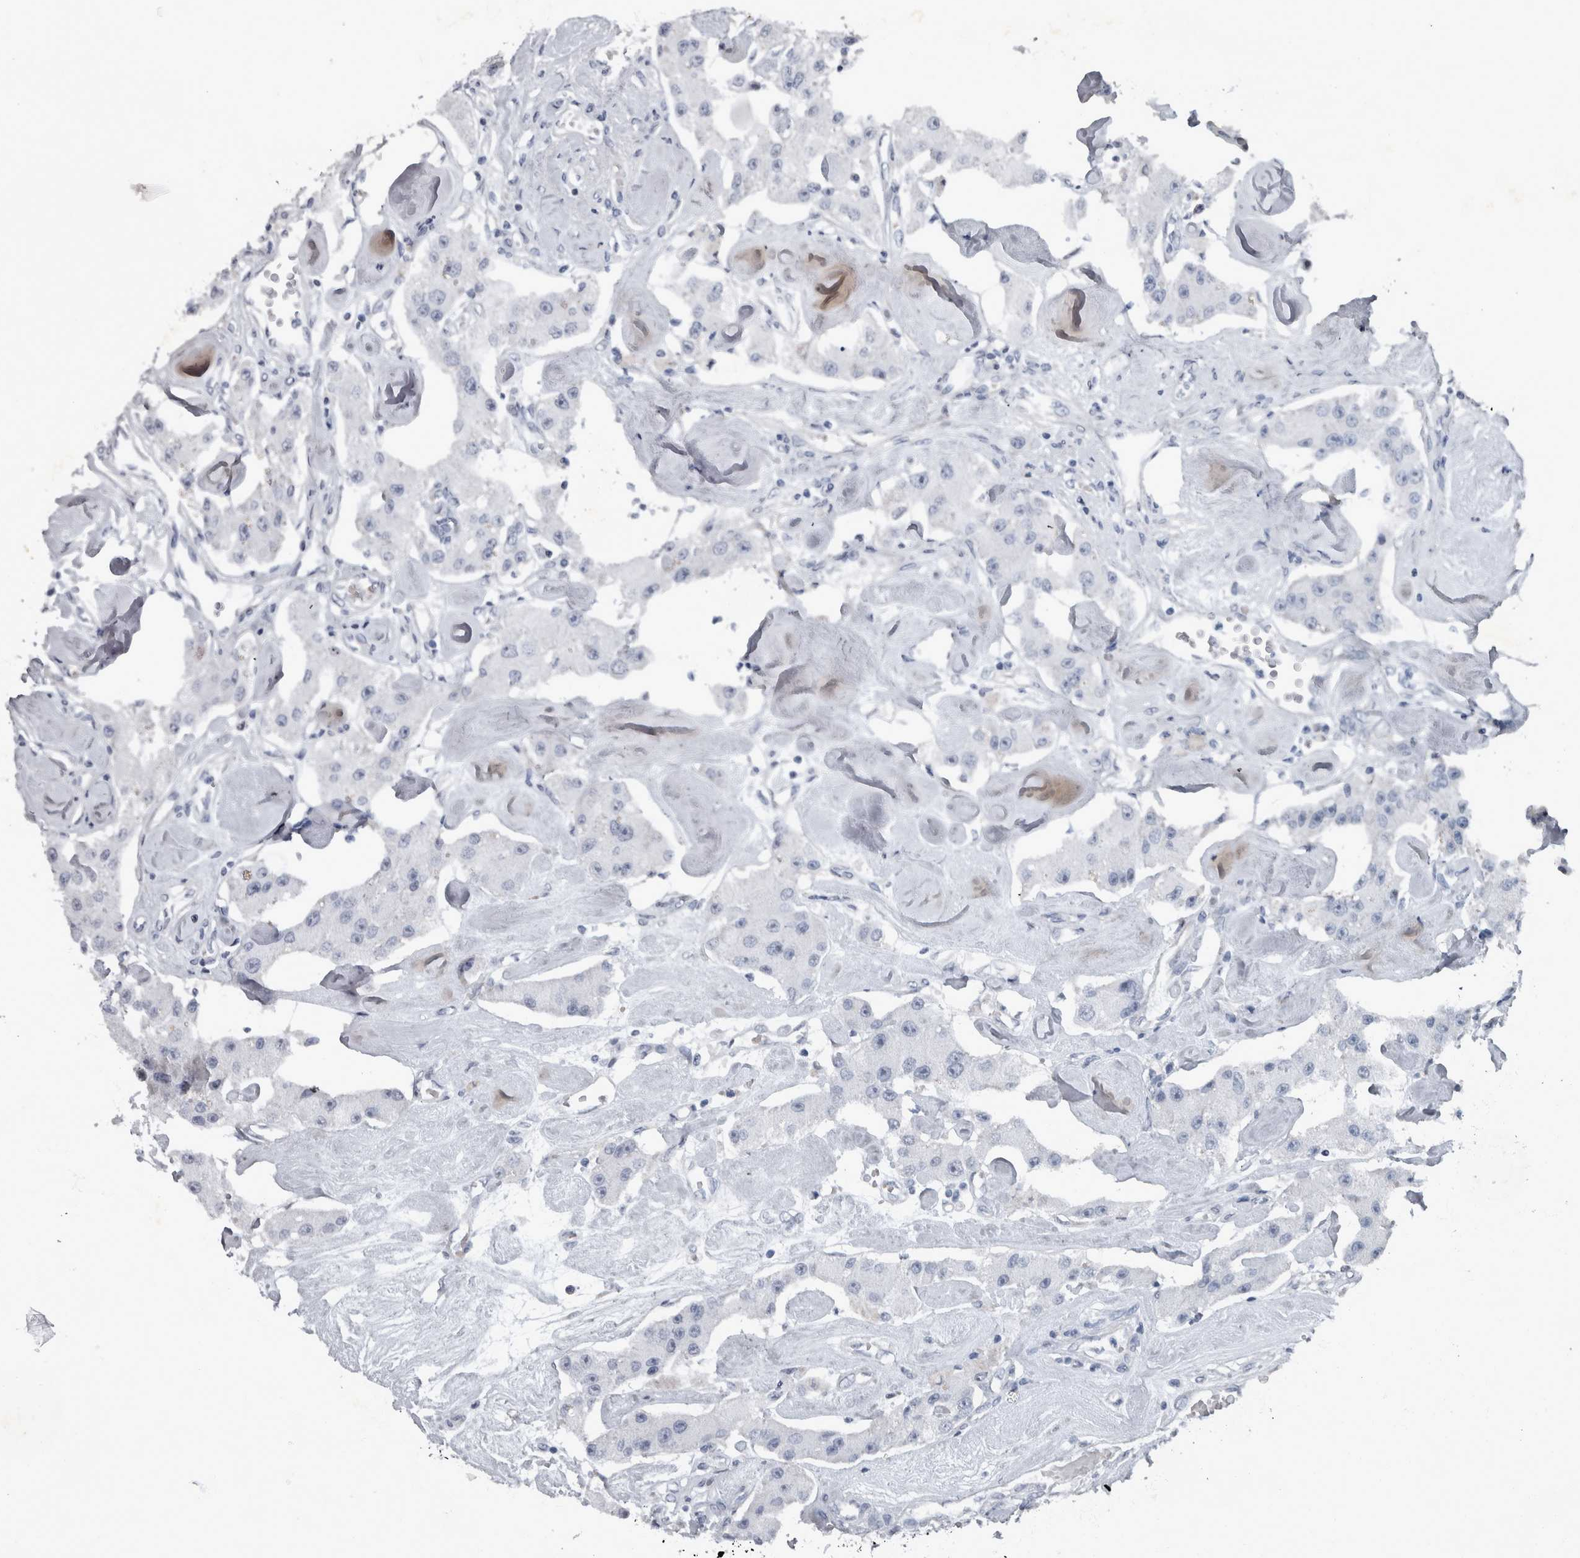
{"staining": {"intensity": "negative", "quantity": "none", "location": "none"}, "tissue": "carcinoid", "cell_type": "Tumor cells", "image_type": "cancer", "snomed": [{"axis": "morphology", "description": "Carcinoid, malignant, NOS"}, {"axis": "topography", "description": "Pancreas"}], "caption": "DAB immunohistochemical staining of human carcinoid displays no significant expression in tumor cells.", "gene": "WDR33", "patient": {"sex": "male", "age": 41}}